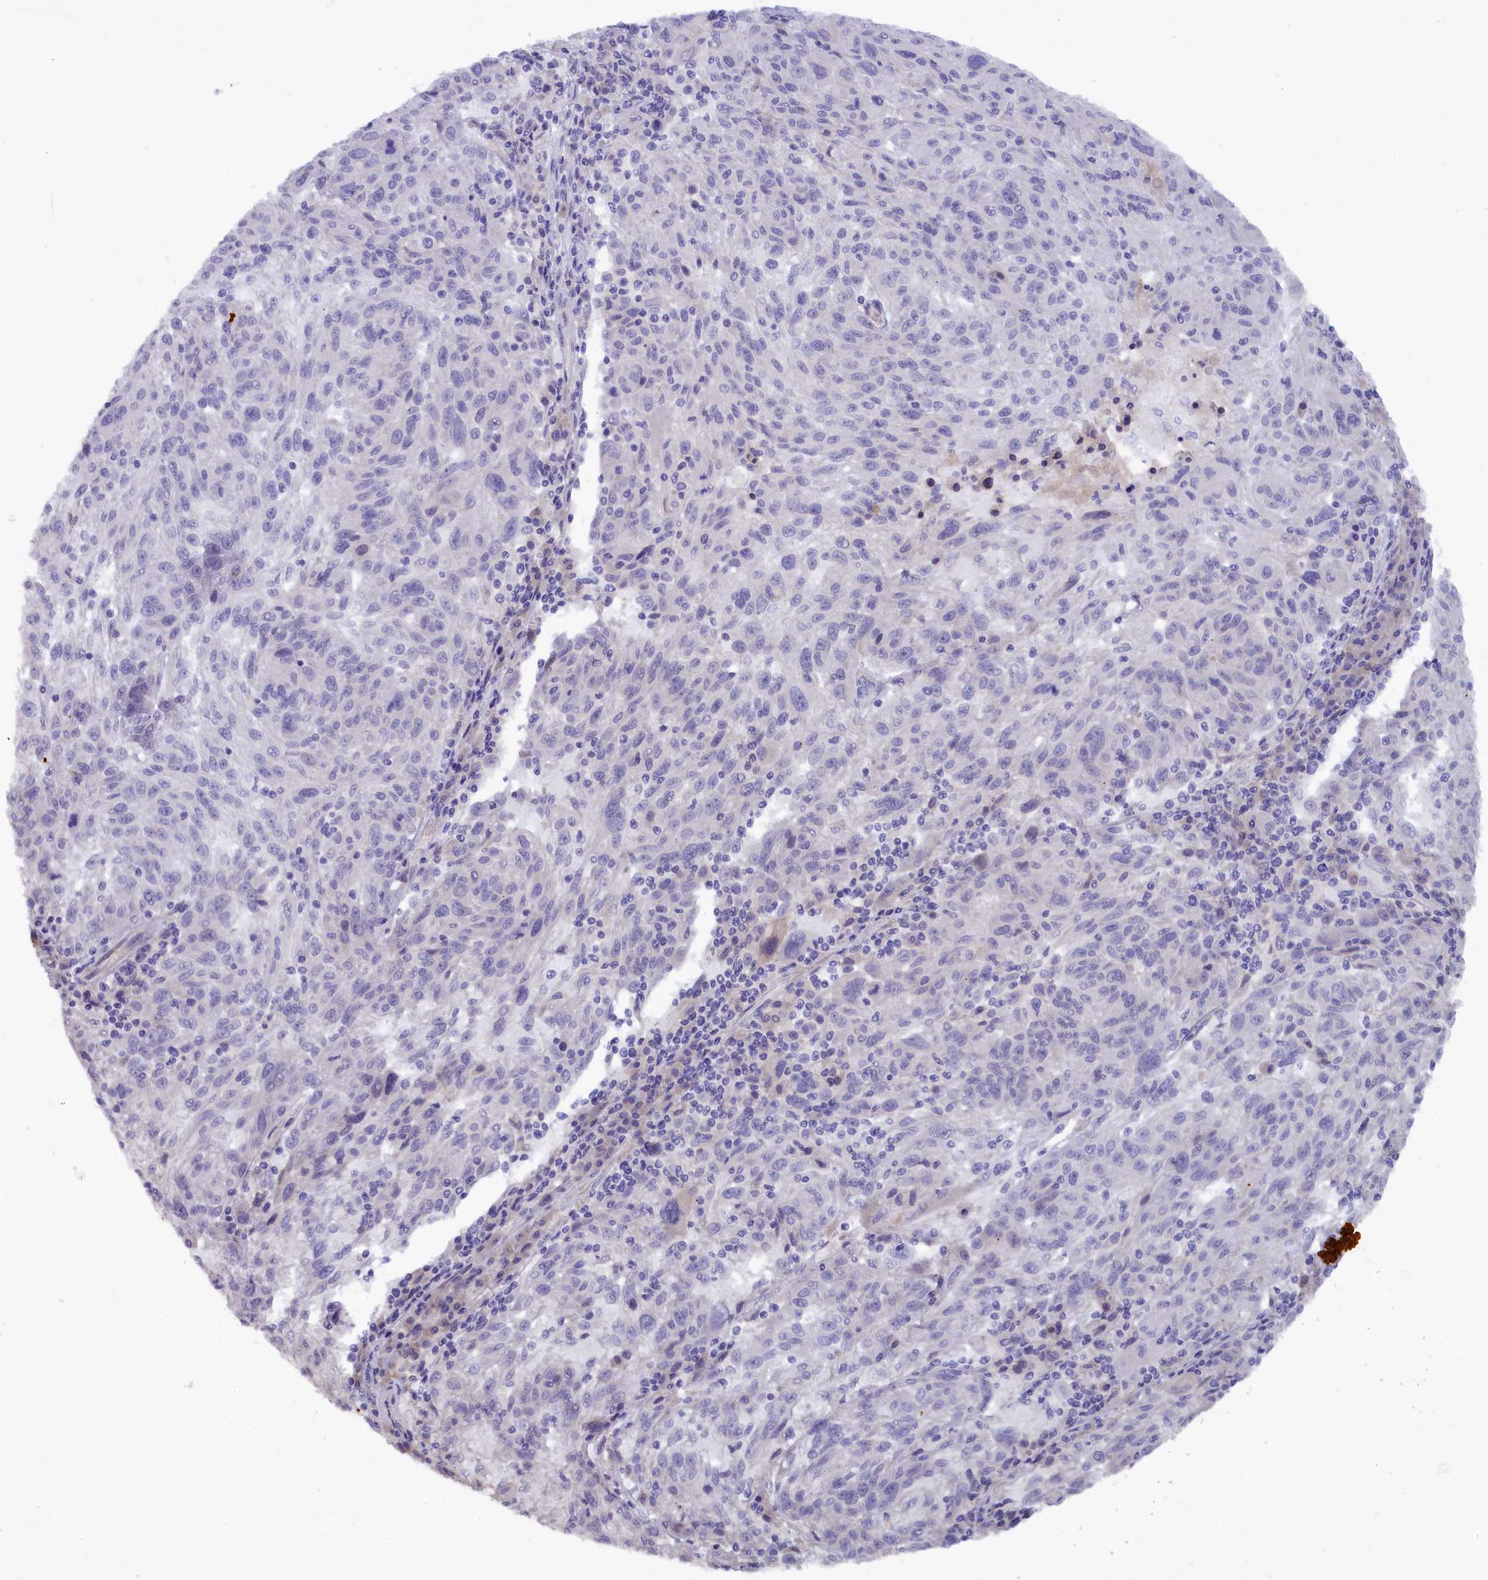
{"staining": {"intensity": "negative", "quantity": "none", "location": "none"}, "tissue": "melanoma", "cell_type": "Tumor cells", "image_type": "cancer", "snomed": [{"axis": "morphology", "description": "Malignant melanoma, NOS"}, {"axis": "topography", "description": "Skin"}], "caption": "There is no significant expression in tumor cells of melanoma.", "gene": "ZSWIM4", "patient": {"sex": "male", "age": 53}}